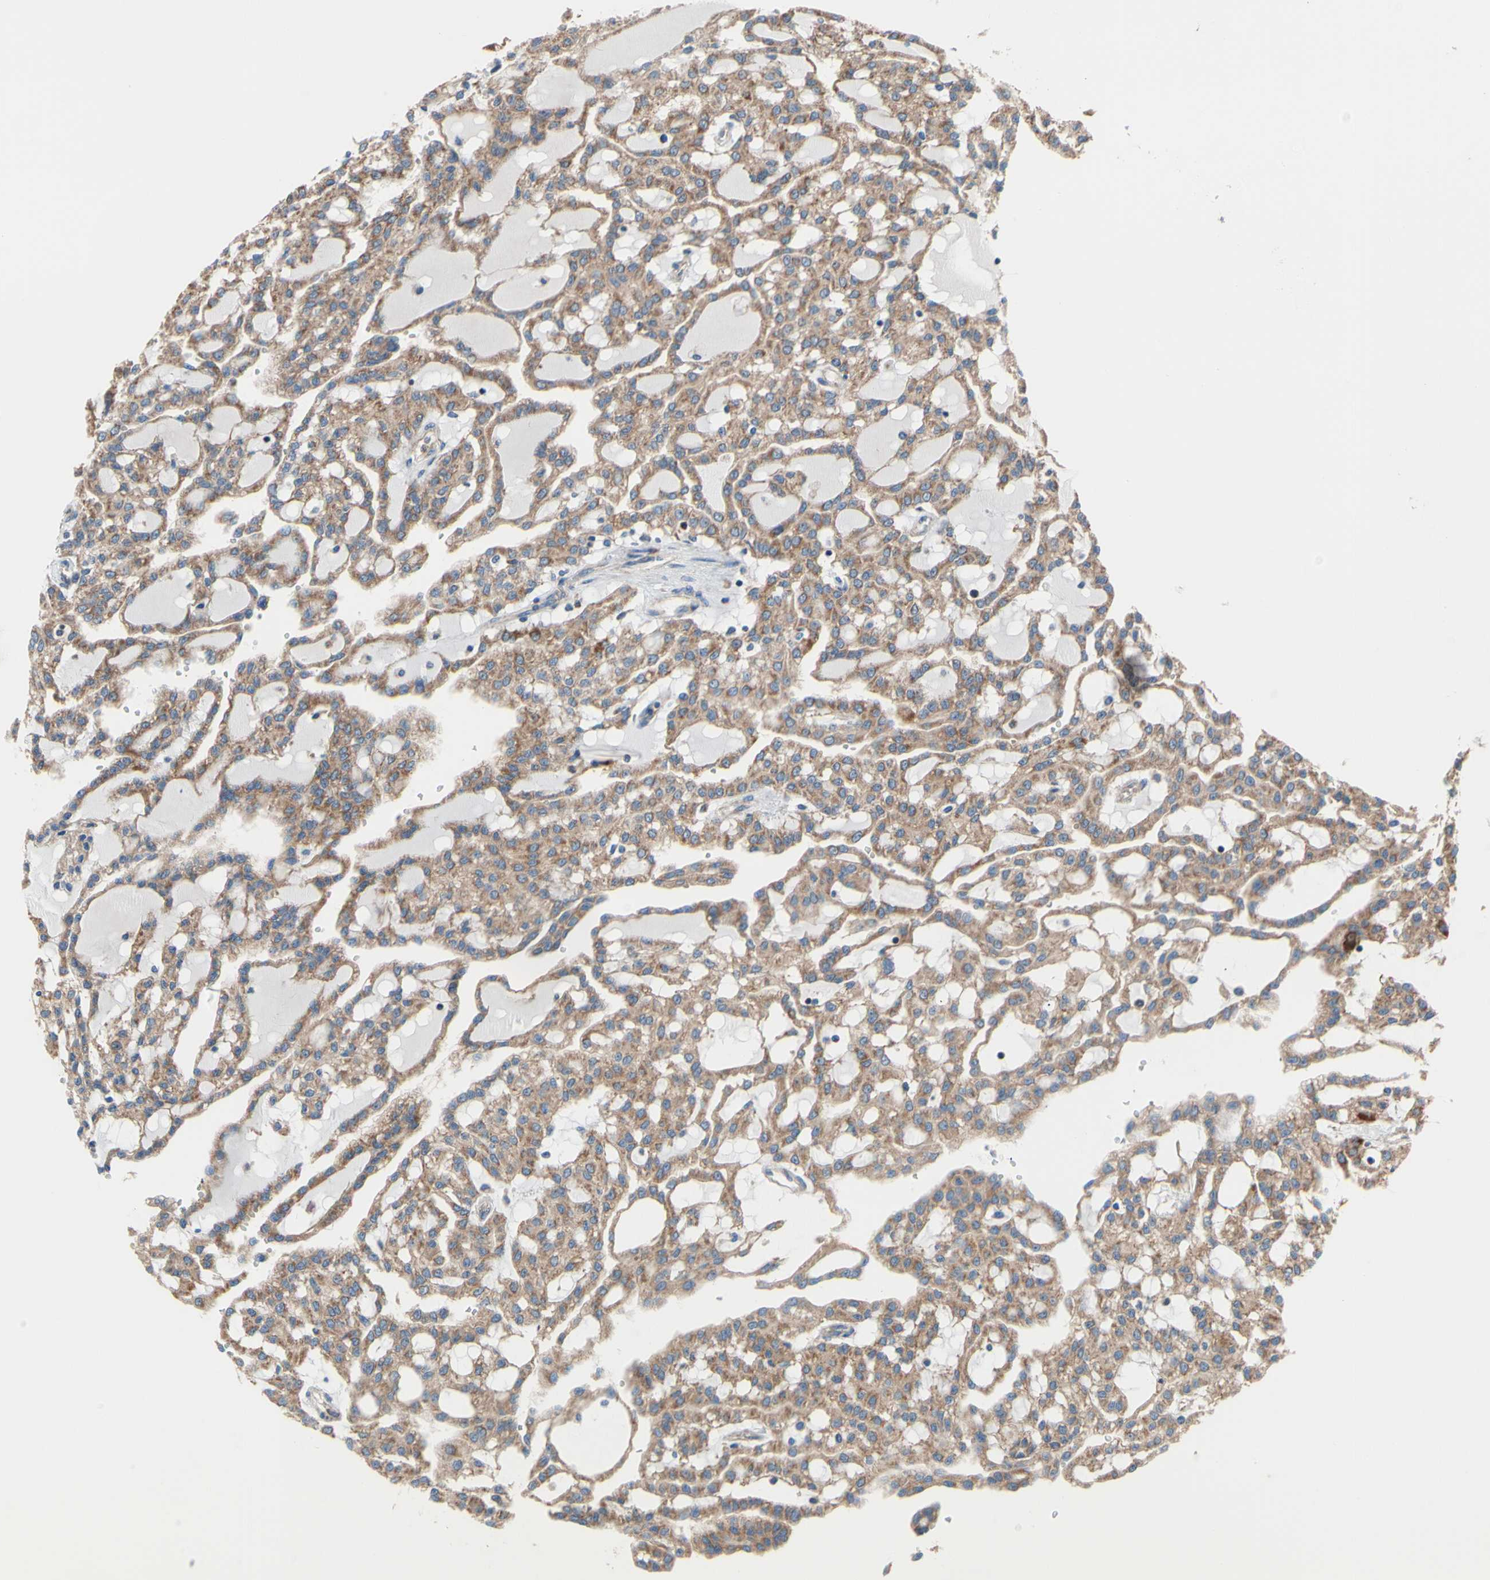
{"staining": {"intensity": "moderate", "quantity": ">75%", "location": "cytoplasmic/membranous"}, "tissue": "renal cancer", "cell_type": "Tumor cells", "image_type": "cancer", "snomed": [{"axis": "morphology", "description": "Adenocarcinoma, NOS"}, {"axis": "topography", "description": "Kidney"}], "caption": "Immunohistochemical staining of renal adenocarcinoma reveals moderate cytoplasmic/membranous protein staining in about >75% of tumor cells.", "gene": "FMR1", "patient": {"sex": "male", "age": 63}}